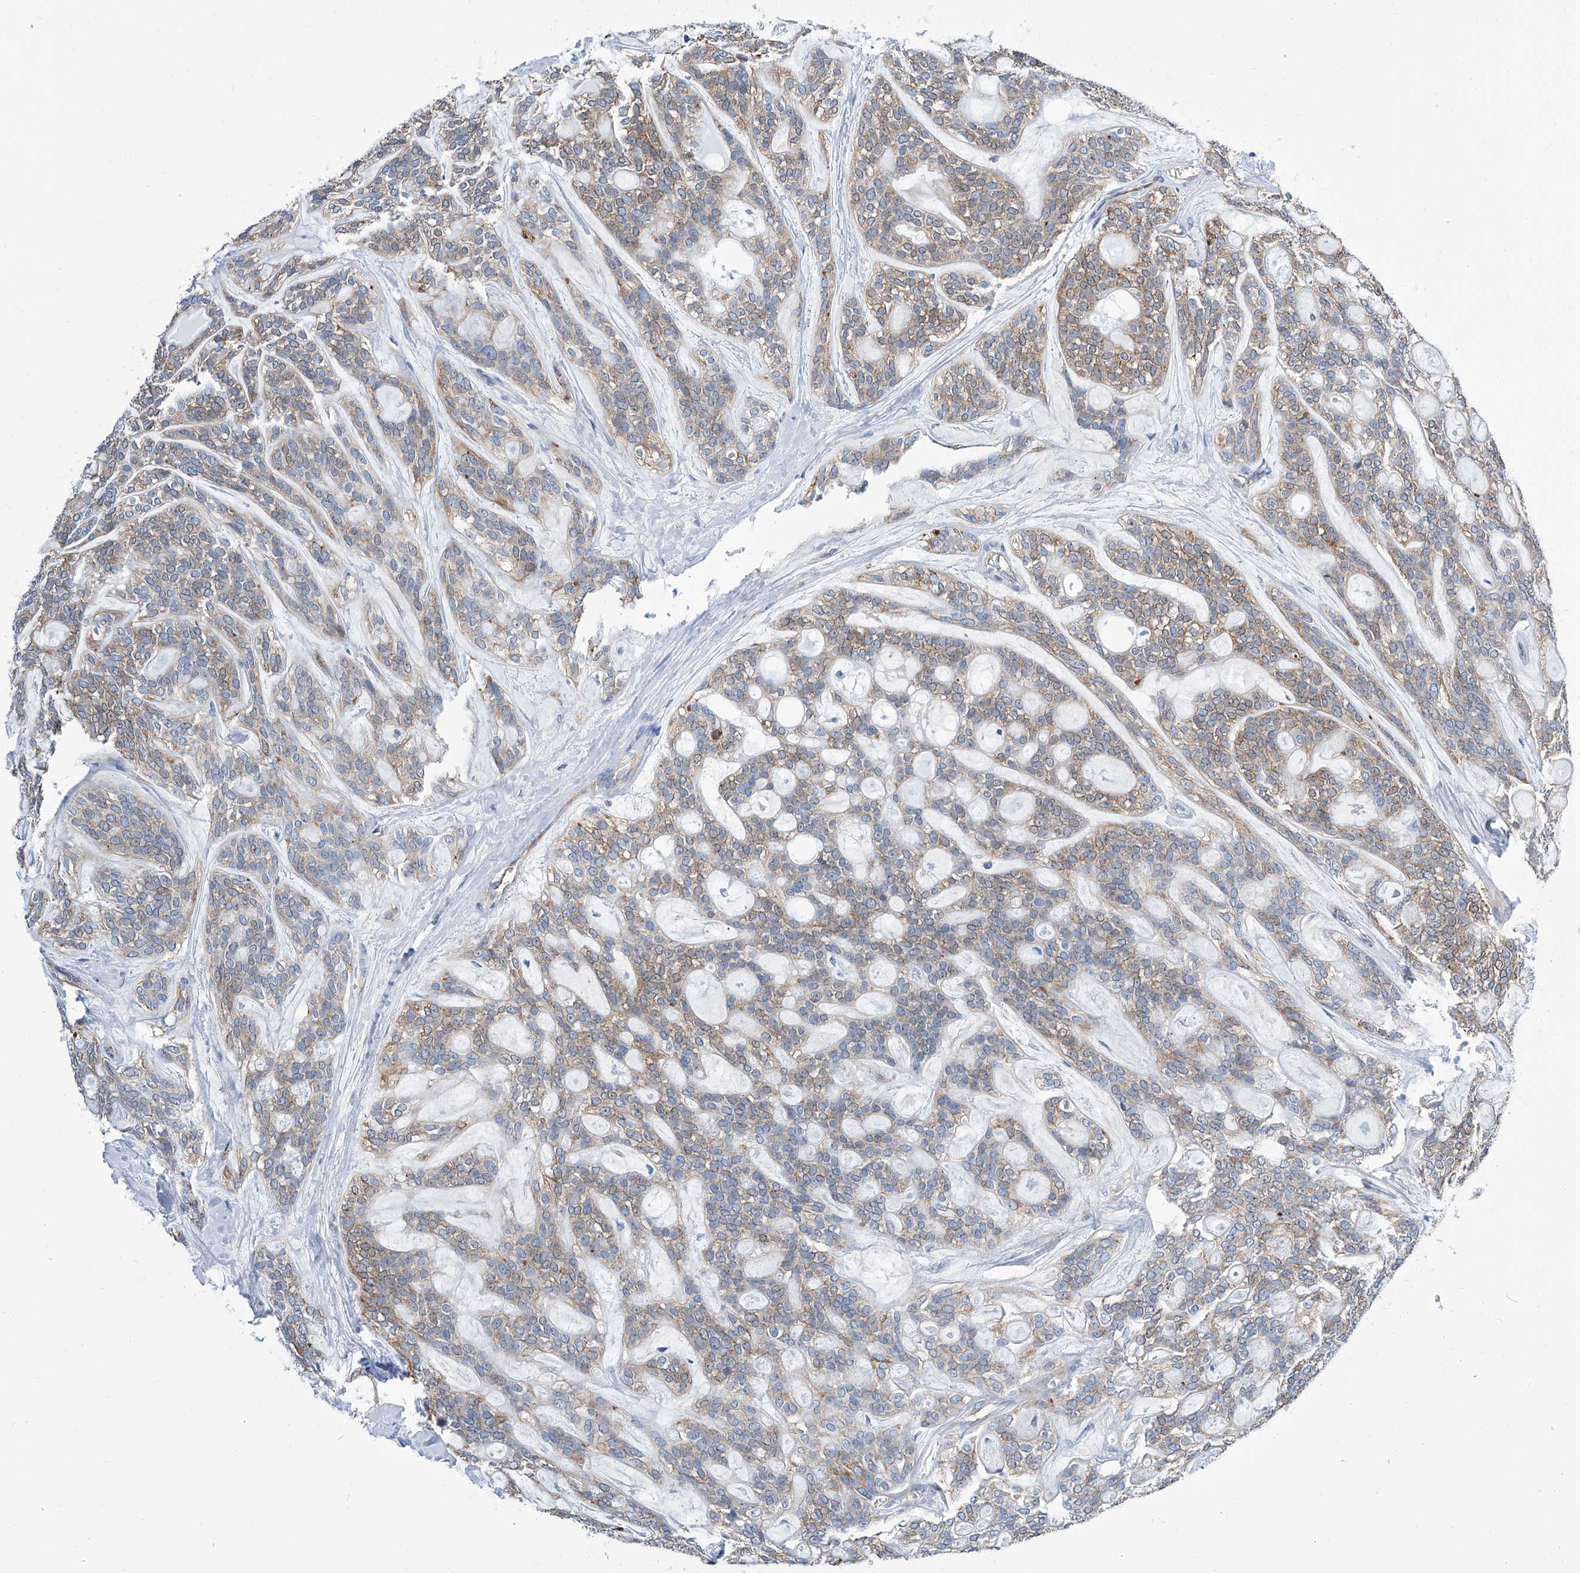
{"staining": {"intensity": "weak", "quantity": "25%-75%", "location": "cytoplasmic/membranous"}, "tissue": "head and neck cancer", "cell_type": "Tumor cells", "image_type": "cancer", "snomed": [{"axis": "morphology", "description": "Adenocarcinoma, NOS"}, {"axis": "topography", "description": "Head-Neck"}], "caption": "Weak cytoplasmic/membranous protein staining is present in about 25%-75% of tumor cells in head and neck cancer. (DAB (3,3'-diaminobenzidine) = brown stain, brightfield microscopy at high magnification).", "gene": "GPT", "patient": {"sex": "male", "age": 66}}